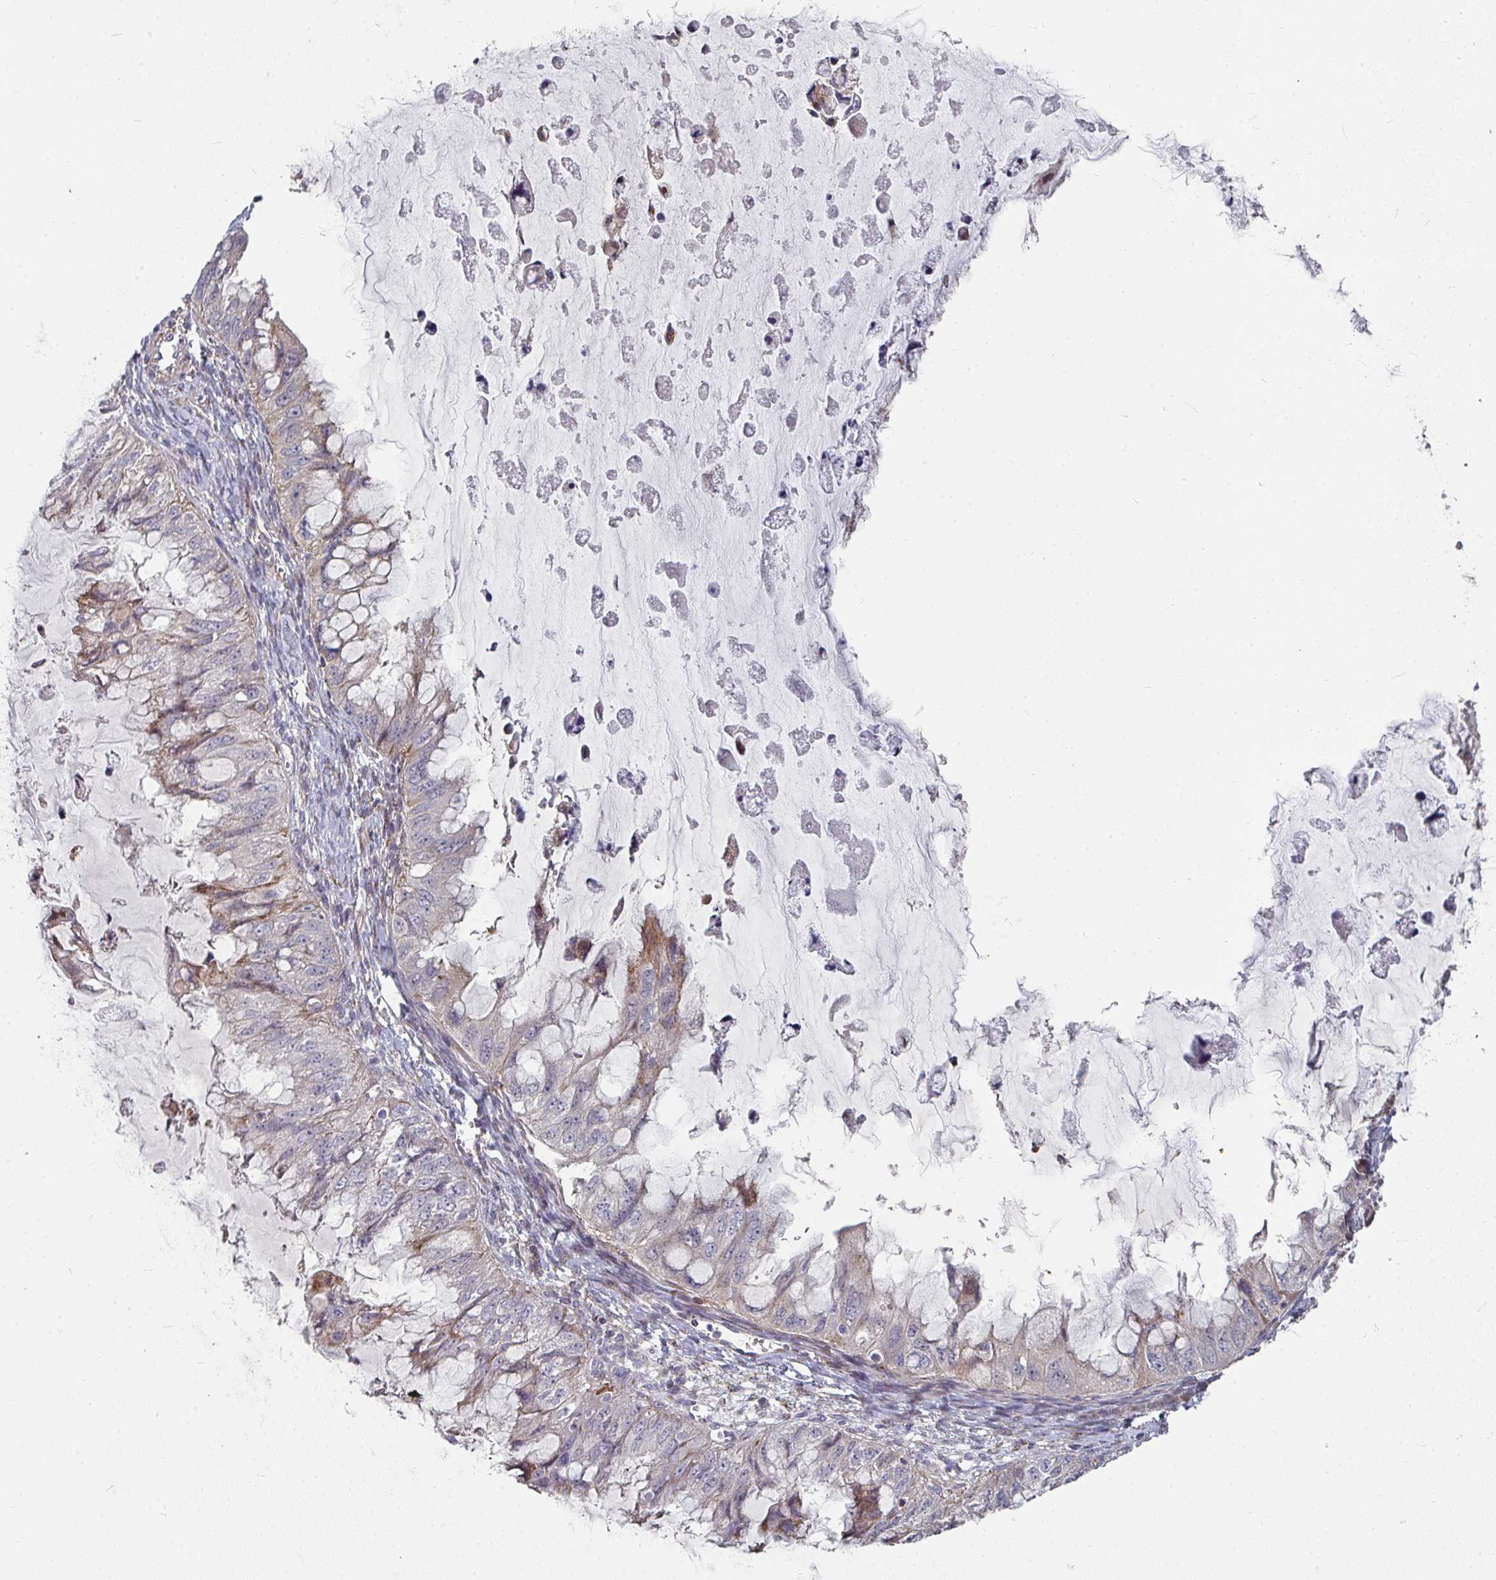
{"staining": {"intensity": "moderate", "quantity": "<25%", "location": "cytoplasmic/membranous"}, "tissue": "ovarian cancer", "cell_type": "Tumor cells", "image_type": "cancer", "snomed": [{"axis": "morphology", "description": "Cystadenocarcinoma, mucinous, NOS"}, {"axis": "topography", "description": "Ovary"}], "caption": "There is low levels of moderate cytoplasmic/membranous expression in tumor cells of ovarian mucinous cystadenocarcinoma, as demonstrated by immunohistochemical staining (brown color).", "gene": "RHEBL1", "patient": {"sex": "female", "age": 72}}